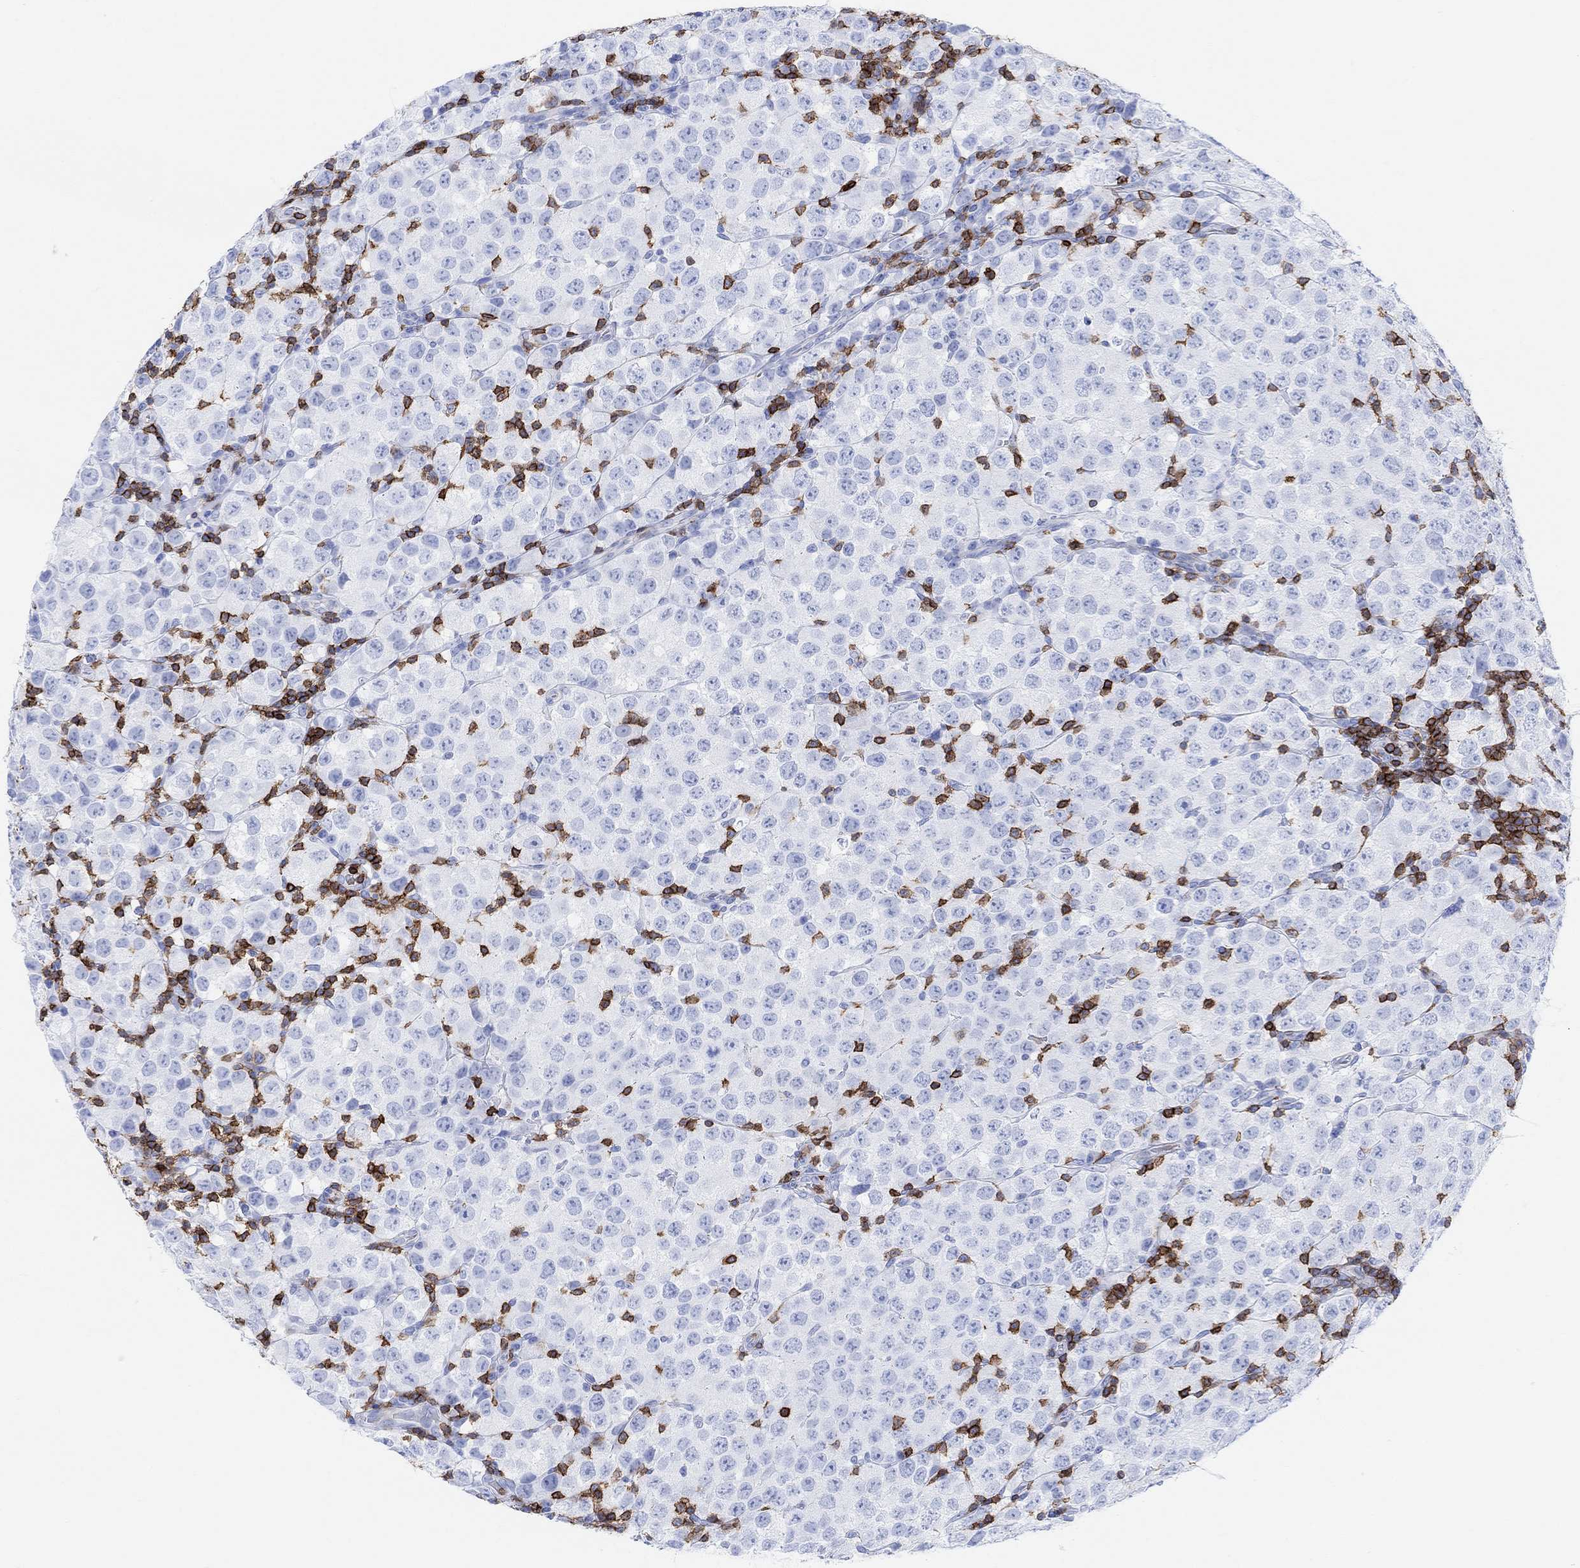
{"staining": {"intensity": "negative", "quantity": "none", "location": "none"}, "tissue": "testis cancer", "cell_type": "Tumor cells", "image_type": "cancer", "snomed": [{"axis": "morphology", "description": "Seminoma, NOS"}, {"axis": "topography", "description": "Testis"}], "caption": "This is a micrograph of immunohistochemistry staining of testis seminoma, which shows no staining in tumor cells. (DAB IHC, high magnification).", "gene": "GPR65", "patient": {"sex": "male", "age": 34}}